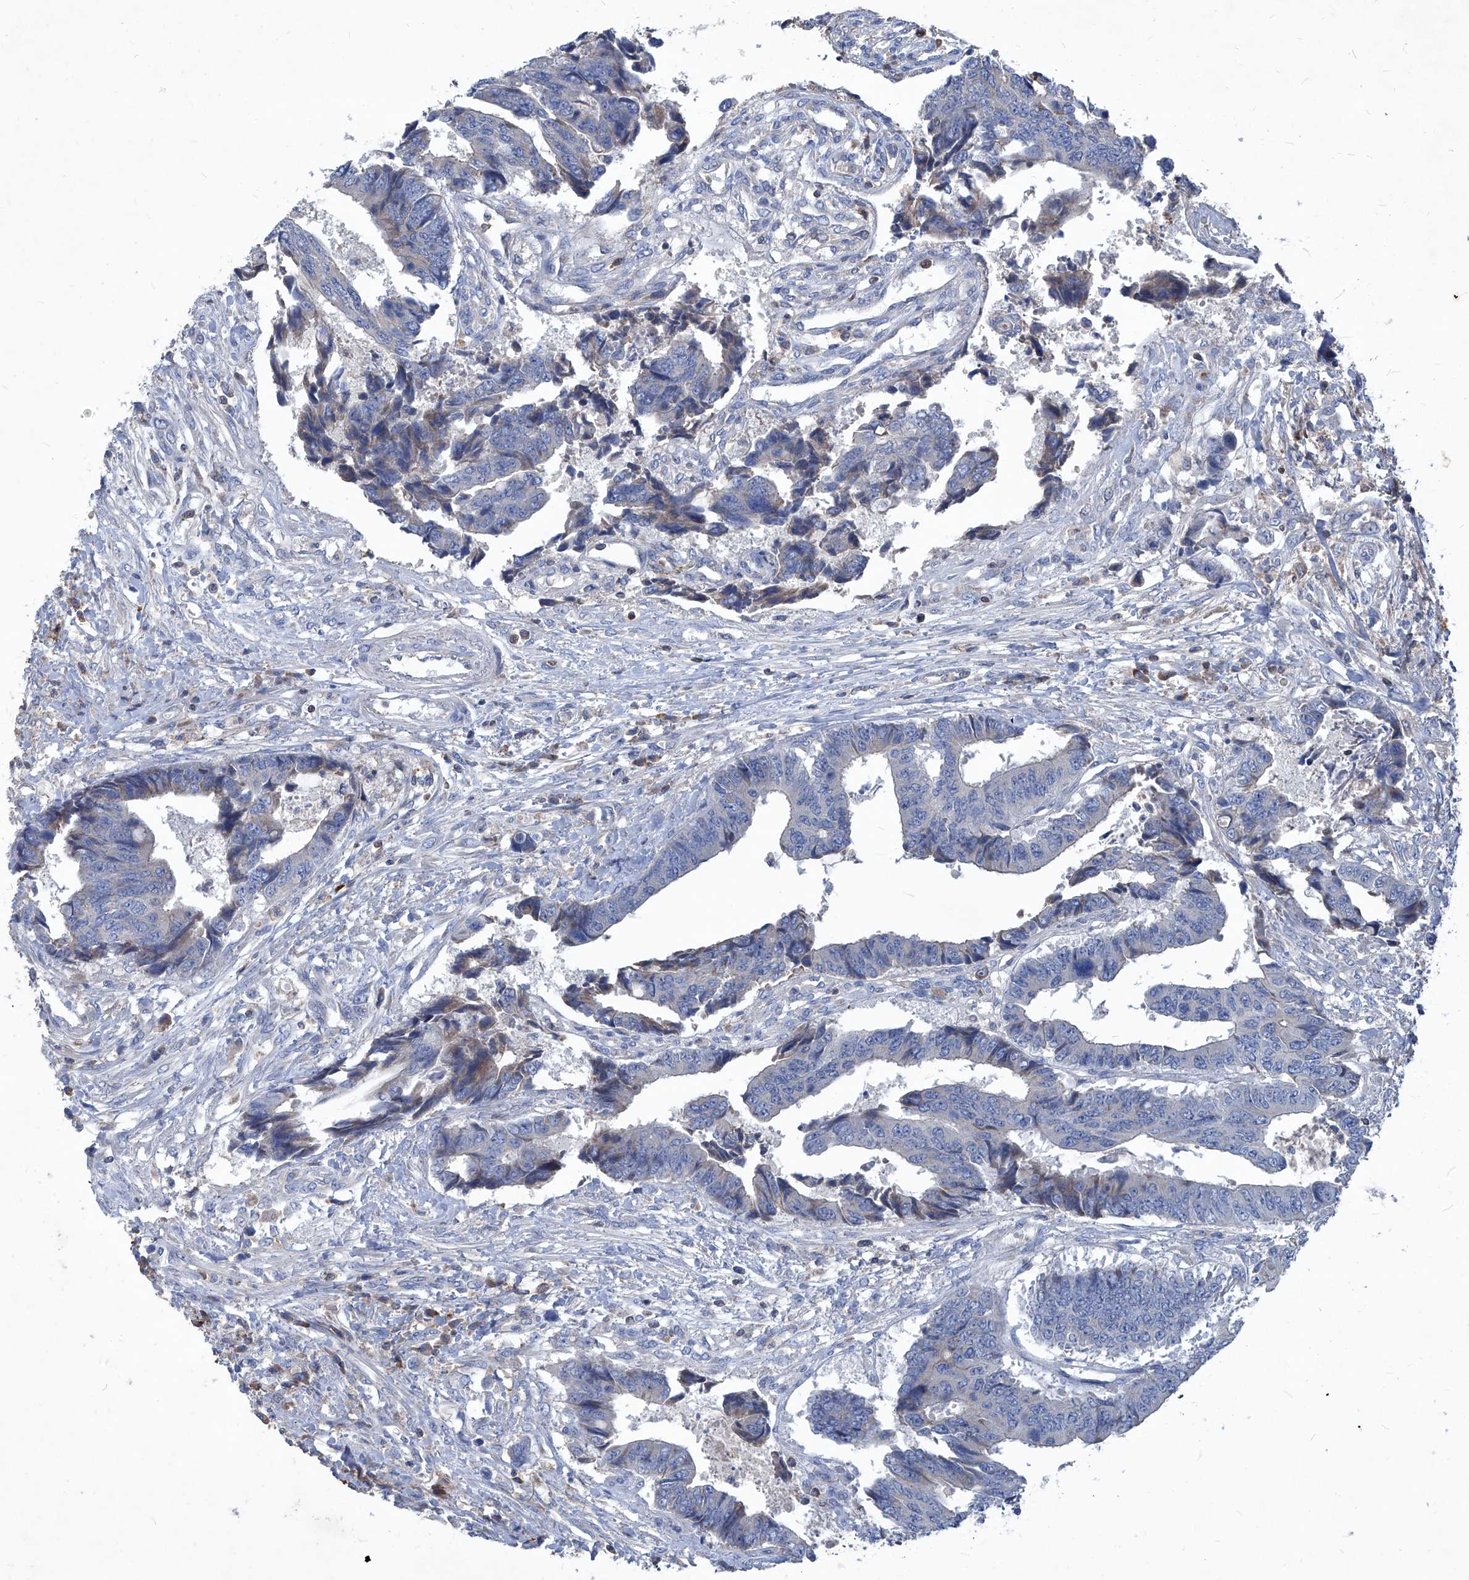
{"staining": {"intensity": "negative", "quantity": "none", "location": "none"}, "tissue": "colorectal cancer", "cell_type": "Tumor cells", "image_type": "cancer", "snomed": [{"axis": "morphology", "description": "Adenocarcinoma, NOS"}, {"axis": "topography", "description": "Rectum"}], "caption": "Immunohistochemical staining of human colorectal cancer (adenocarcinoma) shows no significant staining in tumor cells.", "gene": "EPHA8", "patient": {"sex": "male", "age": 84}}